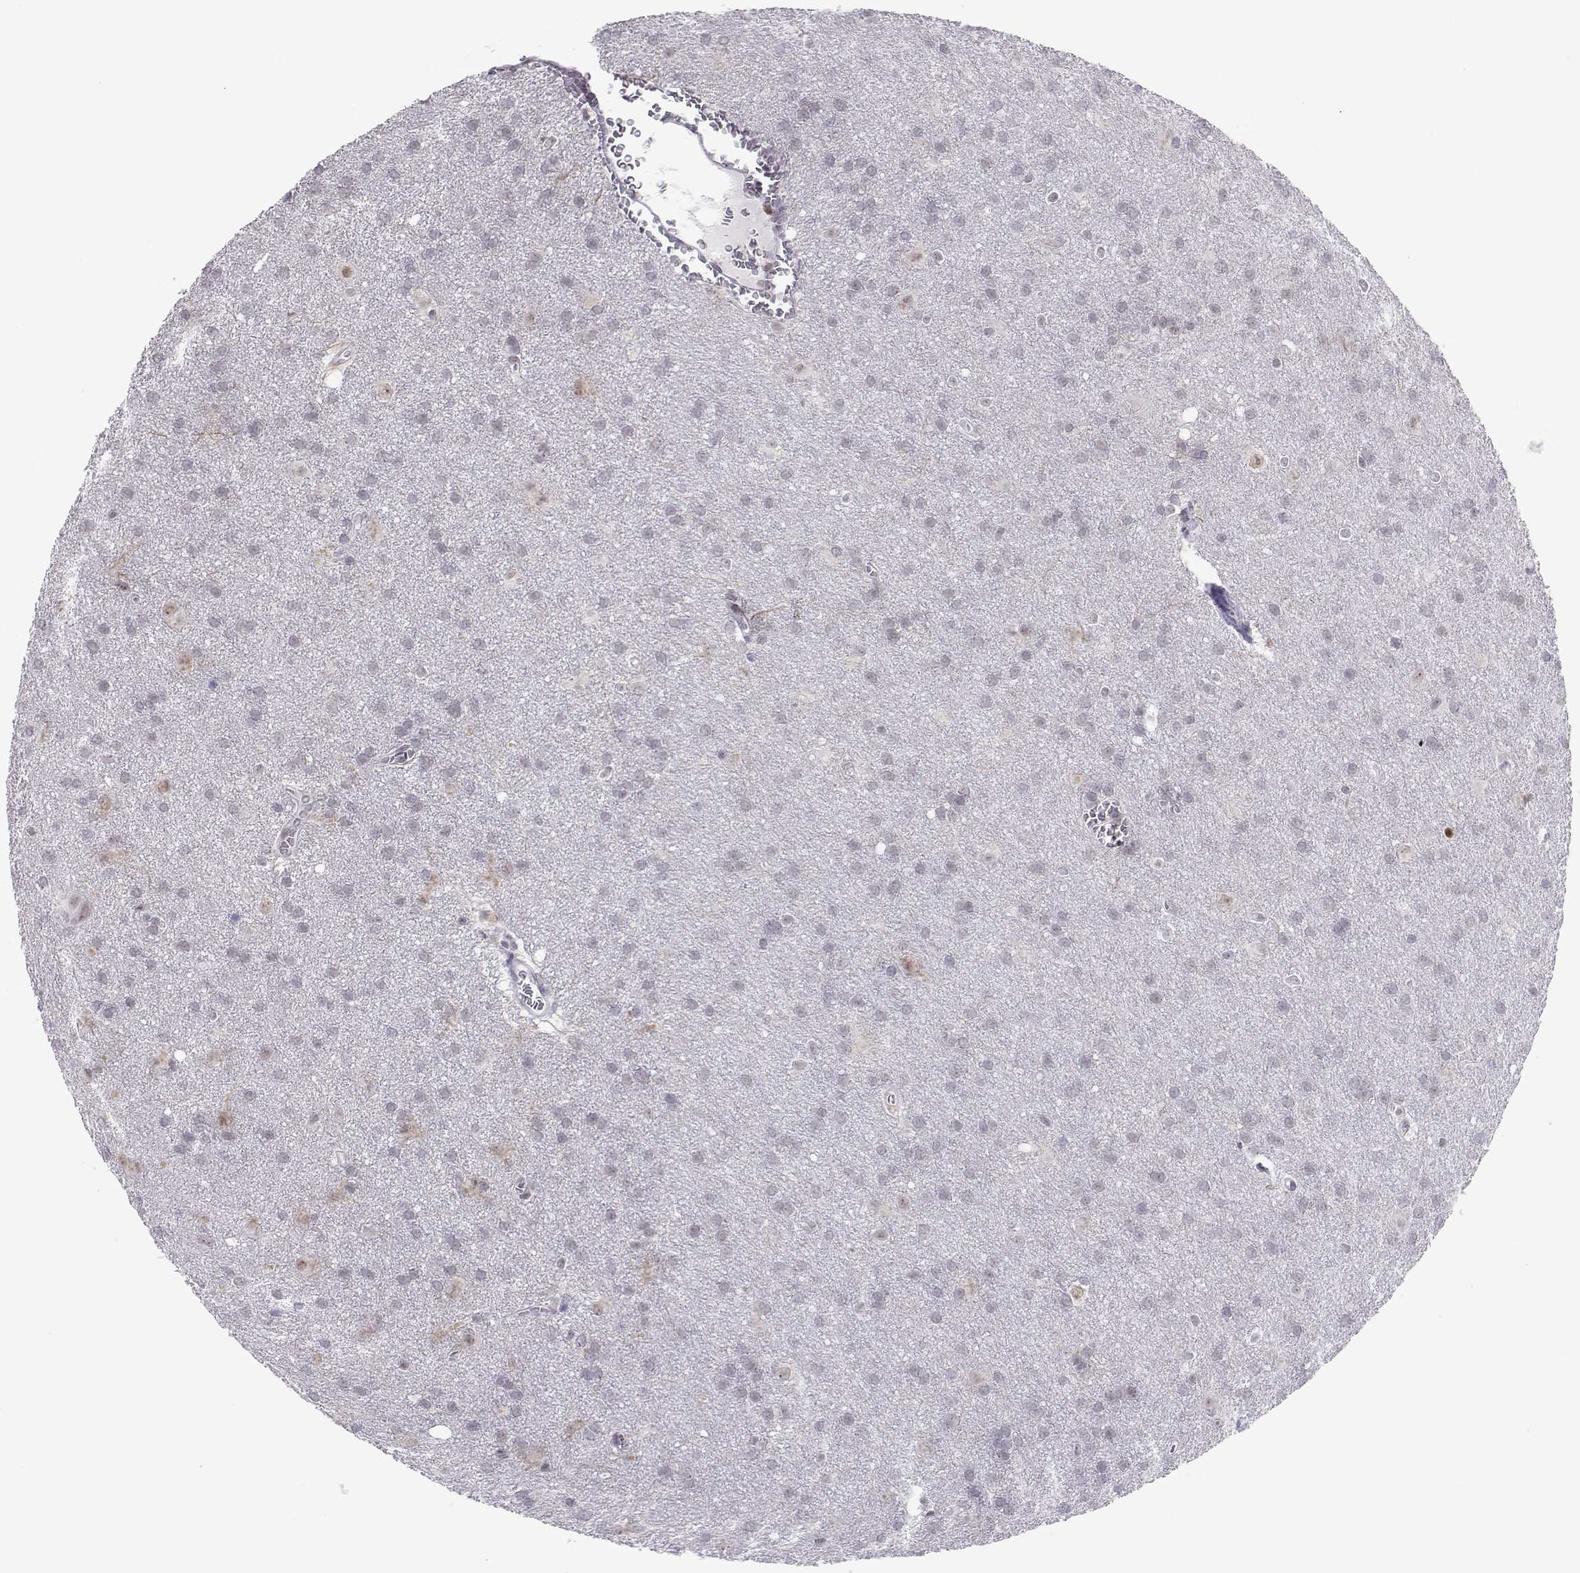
{"staining": {"intensity": "negative", "quantity": "none", "location": "none"}, "tissue": "glioma", "cell_type": "Tumor cells", "image_type": "cancer", "snomed": [{"axis": "morphology", "description": "Glioma, malignant, Low grade"}, {"axis": "topography", "description": "Brain"}], "caption": "An immunohistochemistry image of malignant glioma (low-grade) is shown. There is no staining in tumor cells of malignant glioma (low-grade).", "gene": "SIX6", "patient": {"sex": "male", "age": 58}}